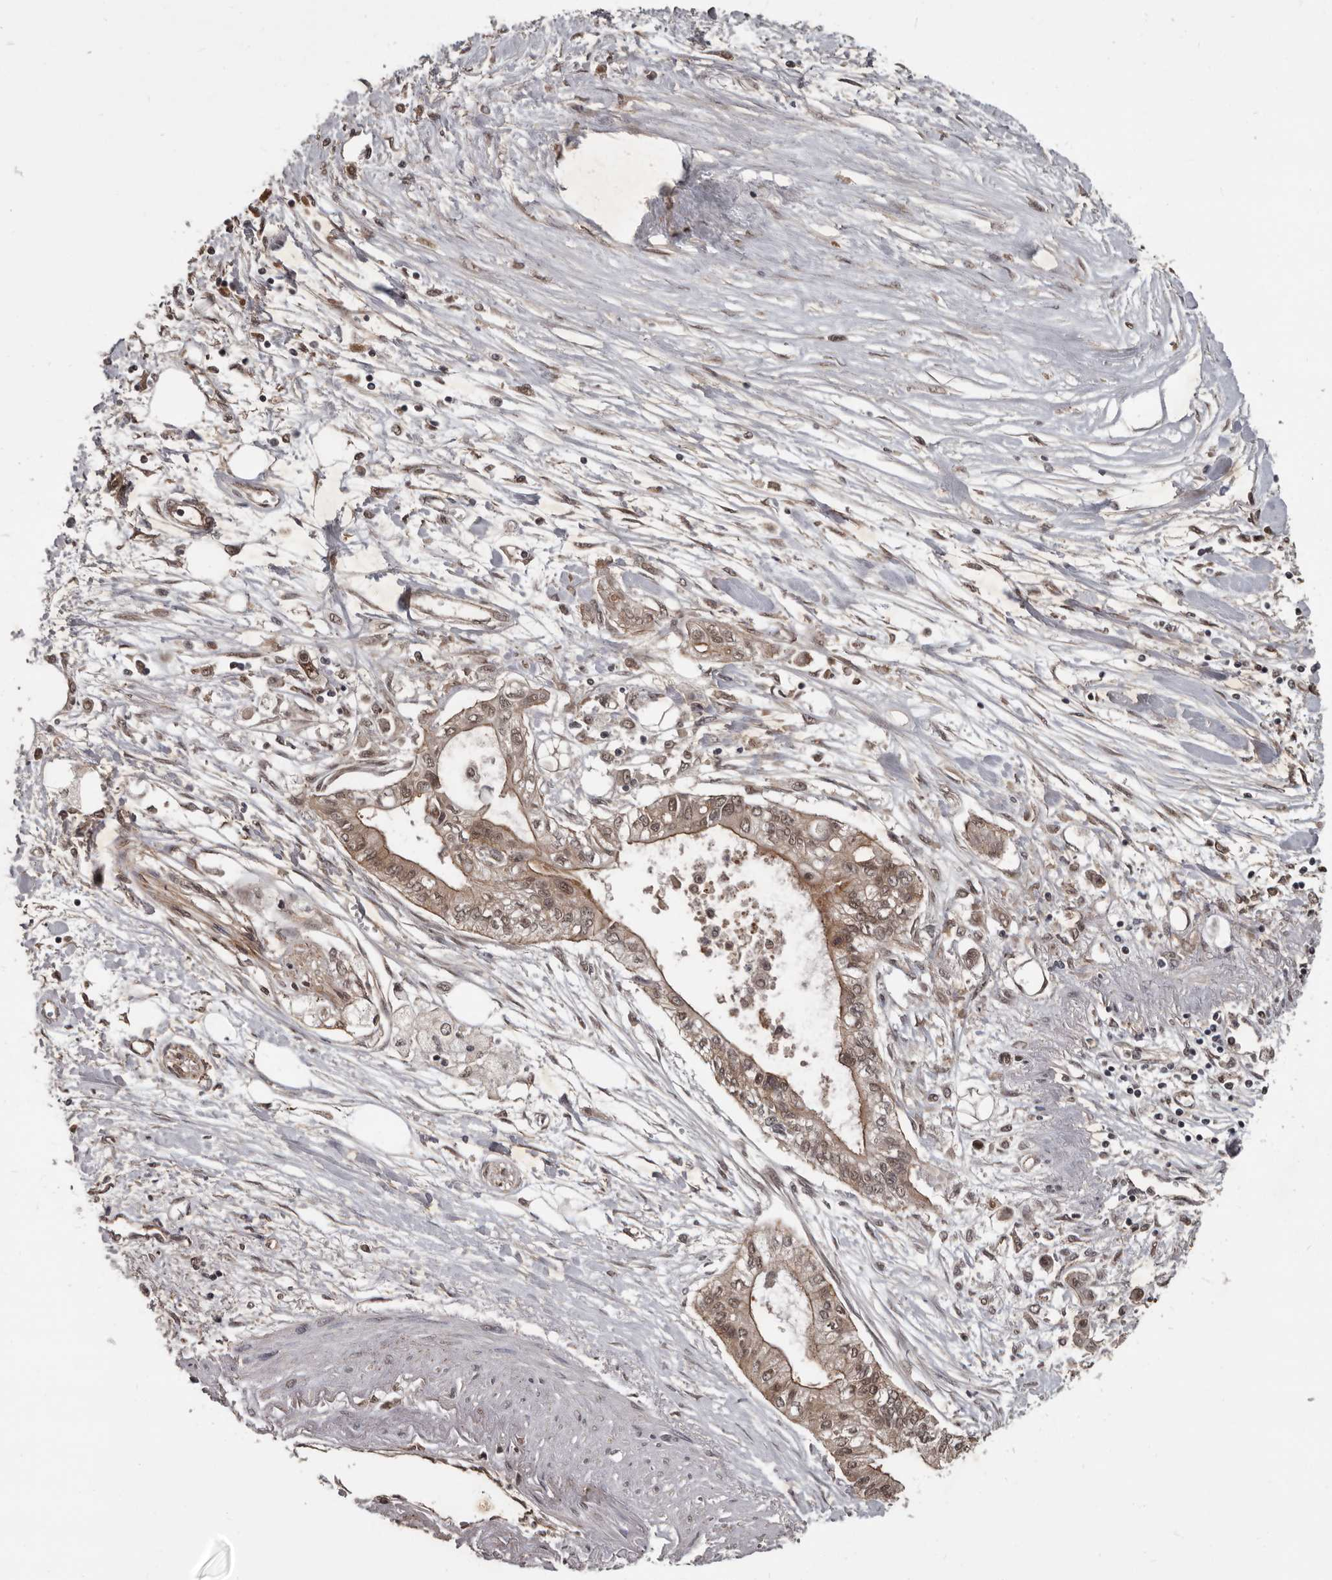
{"staining": {"intensity": "weak", "quantity": ">75%", "location": "cytoplasmic/membranous,nuclear"}, "tissue": "pancreatic cancer", "cell_type": "Tumor cells", "image_type": "cancer", "snomed": [{"axis": "morphology", "description": "Adenocarcinoma, NOS"}, {"axis": "topography", "description": "Pancreas"}], "caption": "An image showing weak cytoplasmic/membranous and nuclear positivity in approximately >75% of tumor cells in adenocarcinoma (pancreatic), as visualized by brown immunohistochemical staining.", "gene": "AHR", "patient": {"sex": "female", "age": 77}}